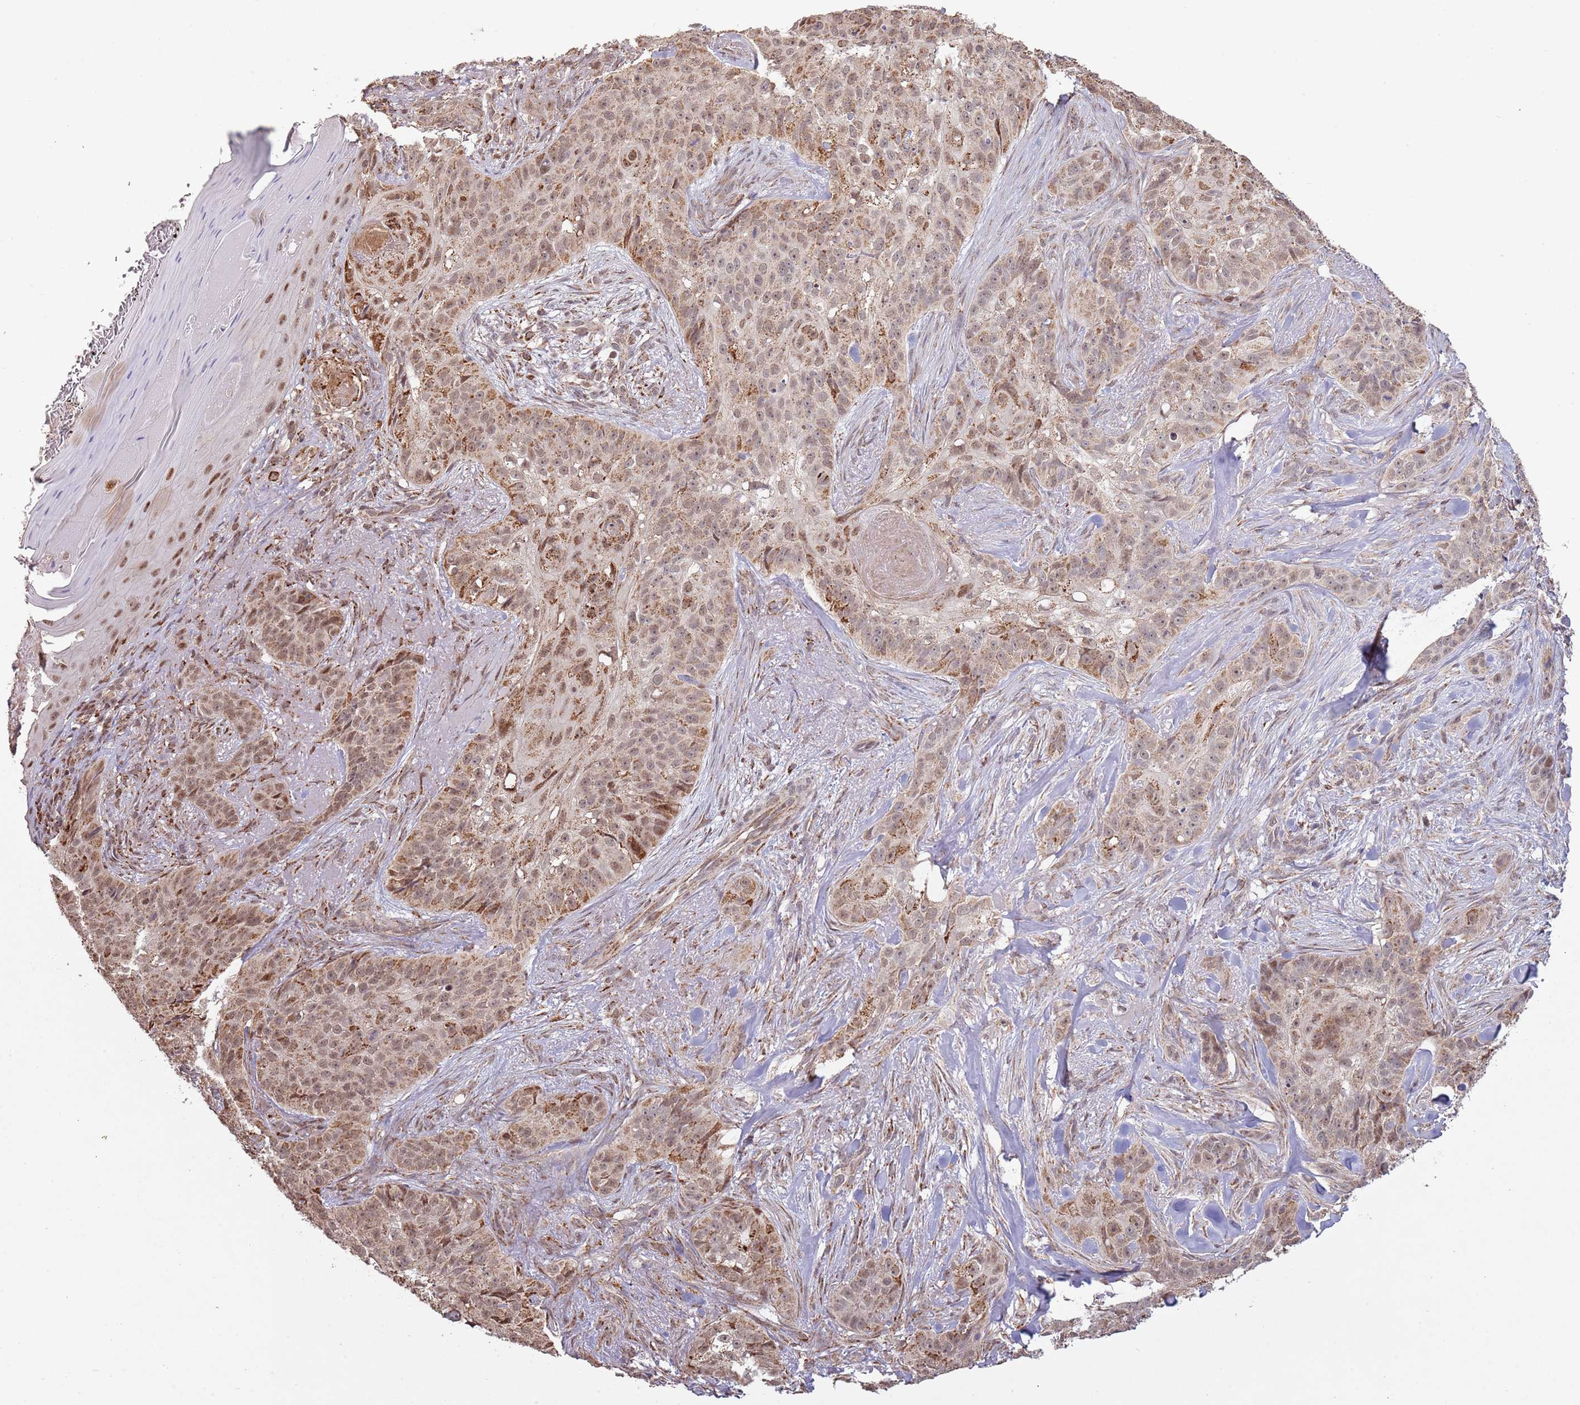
{"staining": {"intensity": "moderate", "quantity": ">75%", "location": "cytoplasmic/membranous,nuclear"}, "tissue": "skin cancer", "cell_type": "Tumor cells", "image_type": "cancer", "snomed": [{"axis": "morphology", "description": "Basal cell carcinoma"}, {"axis": "topography", "description": "Skin"}], "caption": "A brown stain shows moderate cytoplasmic/membranous and nuclear expression of a protein in human skin cancer tumor cells.", "gene": "IVD", "patient": {"sex": "female", "age": 92}}